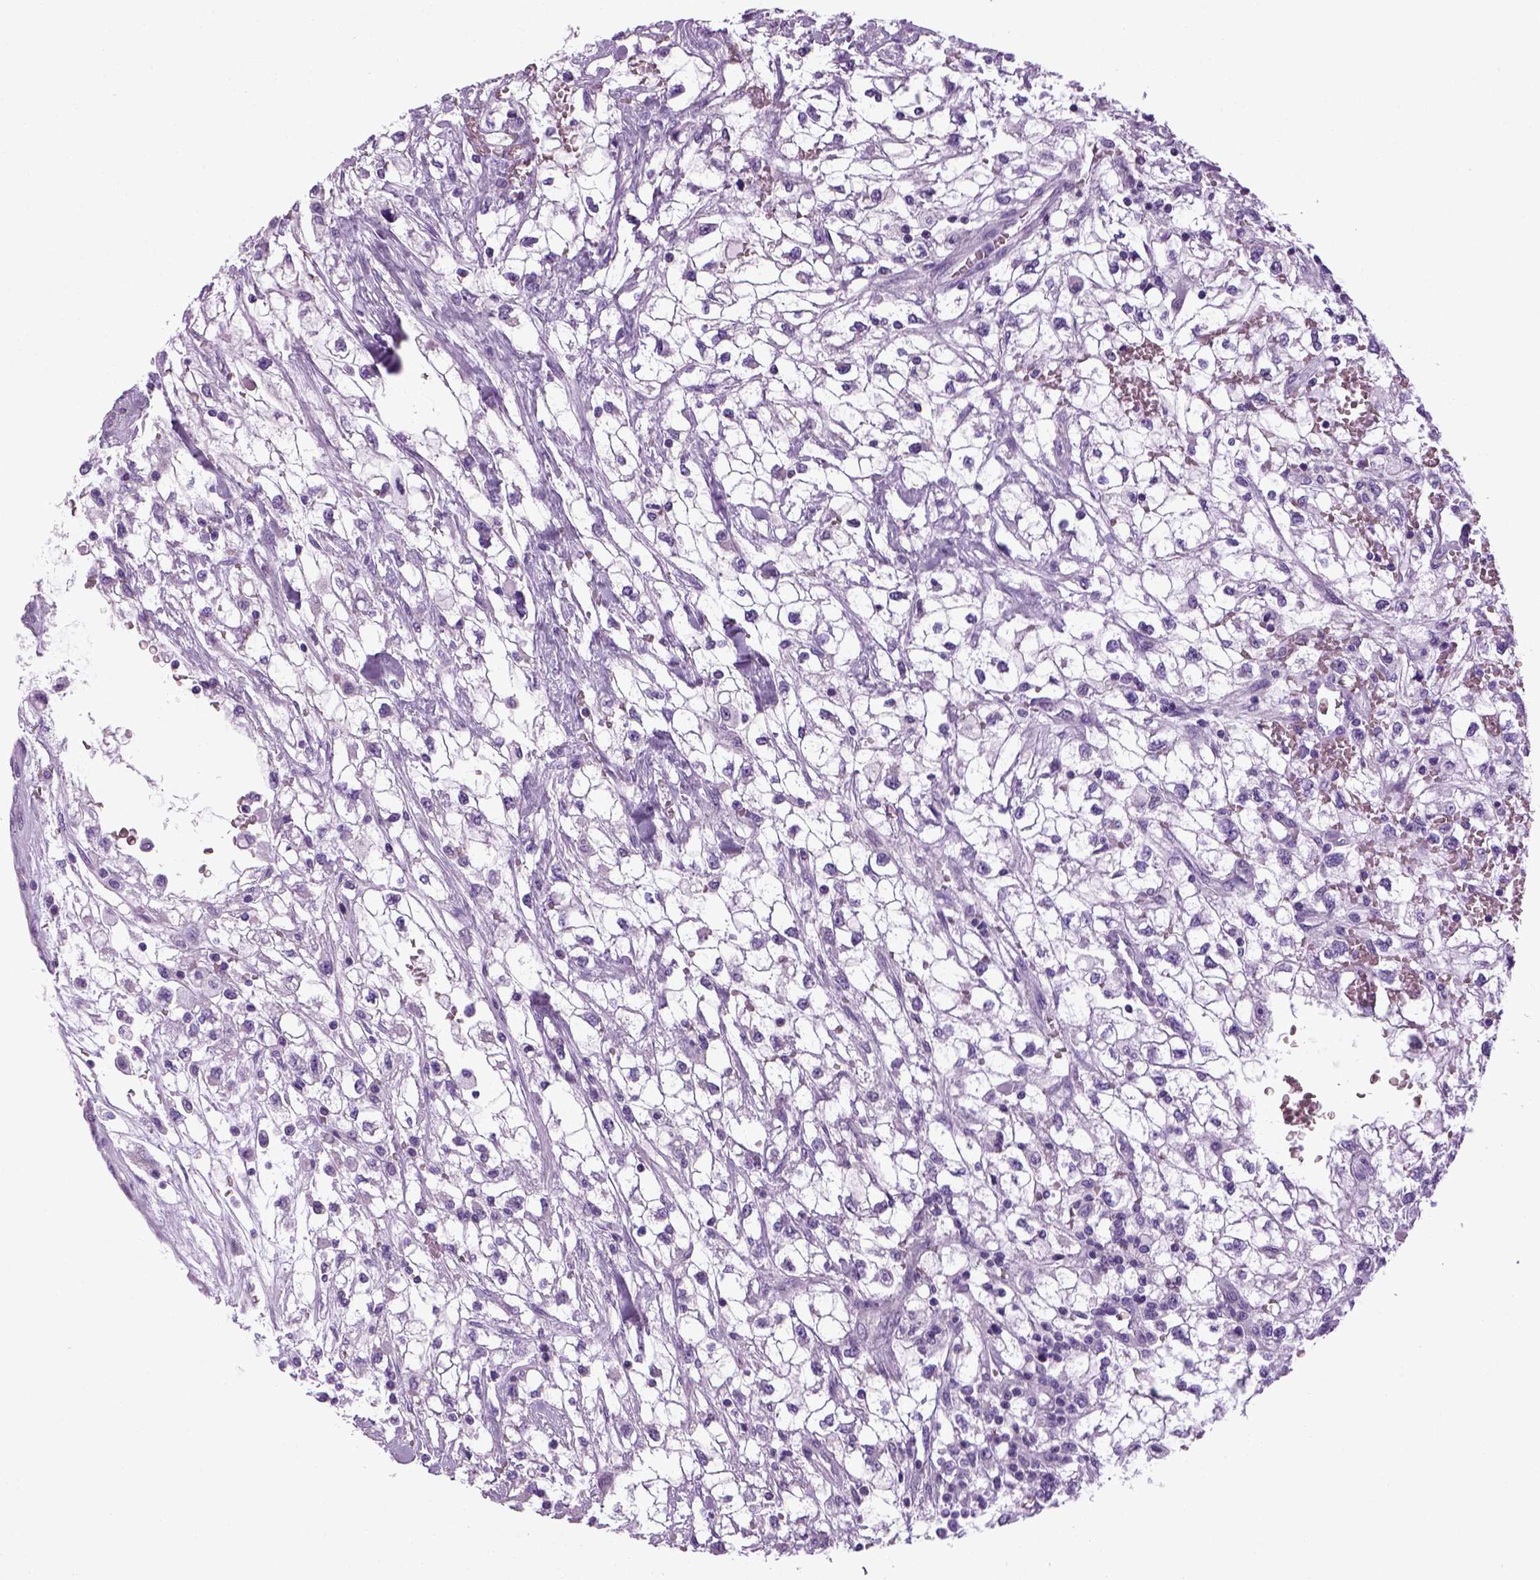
{"staining": {"intensity": "negative", "quantity": "none", "location": "none"}, "tissue": "renal cancer", "cell_type": "Tumor cells", "image_type": "cancer", "snomed": [{"axis": "morphology", "description": "Adenocarcinoma, NOS"}, {"axis": "topography", "description": "Kidney"}], "caption": "Immunohistochemistry histopathology image of neoplastic tissue: human renal adenocarcinoma stained with DAB displays no significant protein positivity in tumor cells.", "gene": "HMCN2", "patient": {"sex": "male", "age": 59}}